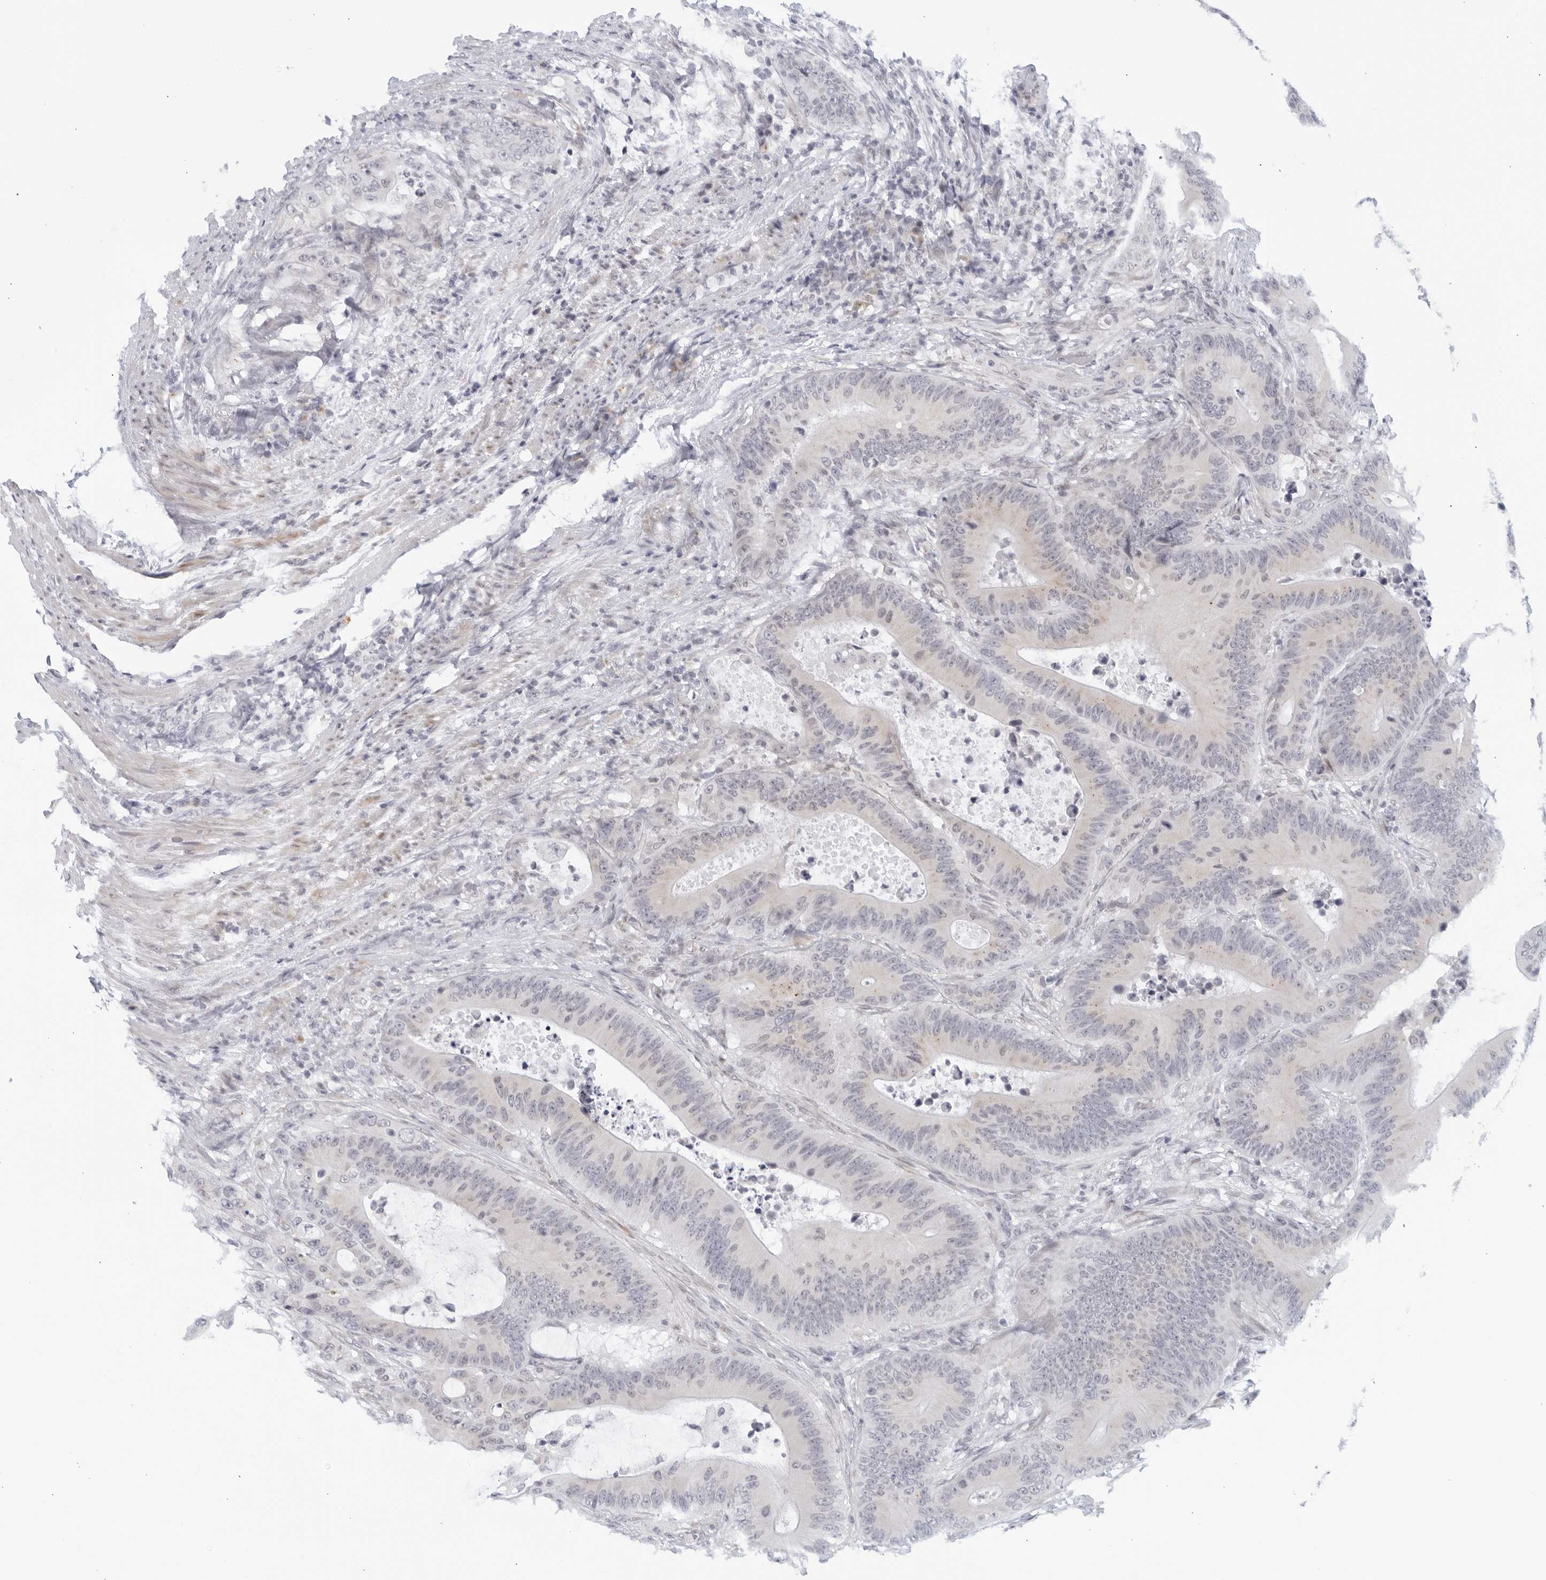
{"staining": {"intensity": "negative", "quantity": "none", "location": "none"}, "tissue": "colorectal cancer", "cell_type": "Tumor cells", "image_type": "cancer", "snomed": [{"axis": "morphology", "description": "Adenocarcinoma, NOS"}, {"axis": "topography", "description": "Colon"}], "caption": "Colorectal cancer was stained to show a protein in brown. There is no significant staining in tumor cells.", "gene": "WDTC1", "patient": {"sex": "male", "age": 83}}